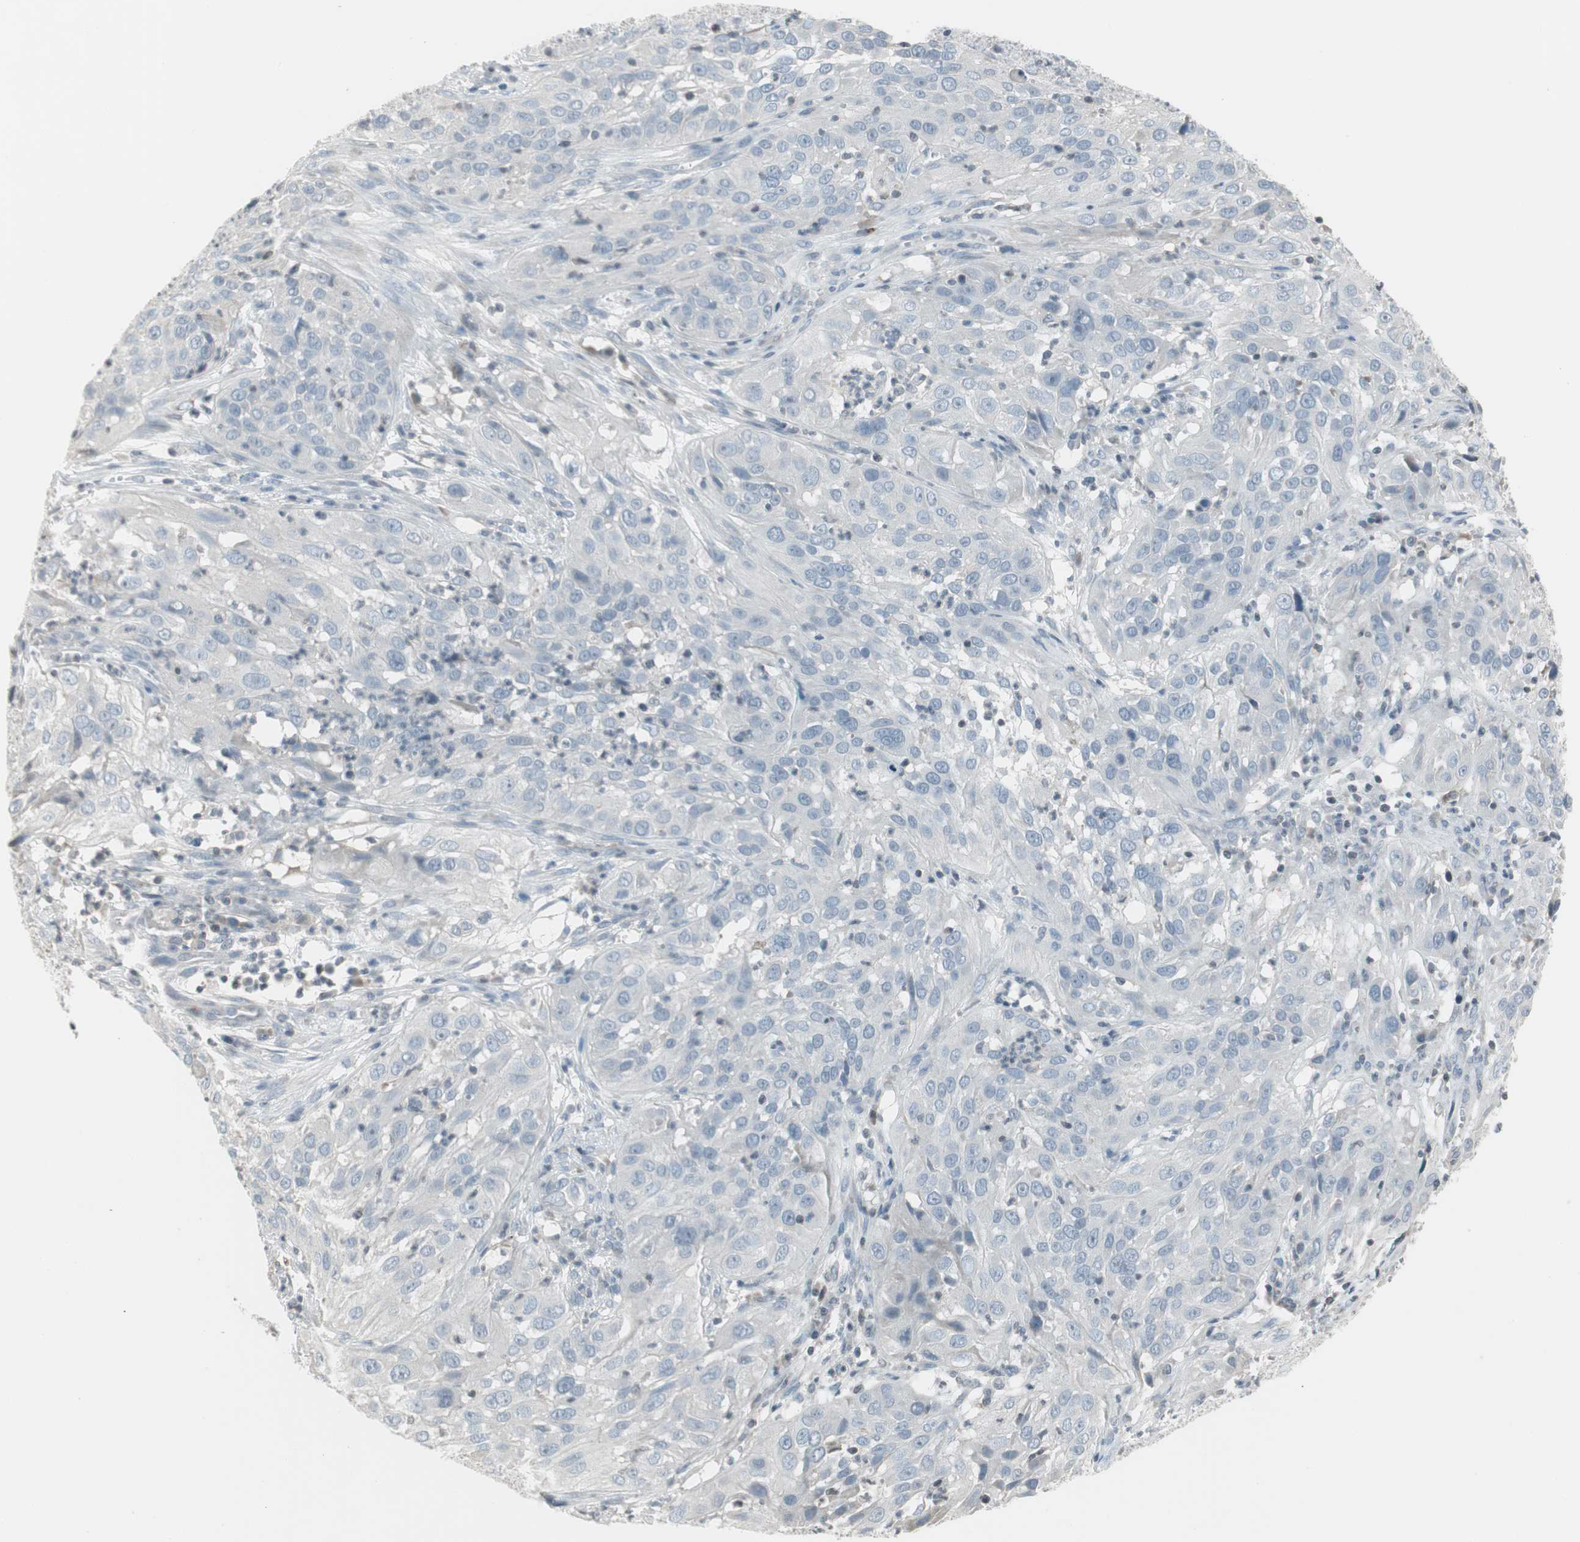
{"staining": {"intensity": "negative", "quantity": "none", "location": "none"}, "tissue": "cervical cancer", "cell_type": "Tumor cells", "image_type": "cancer", "snomed": [{"axis": "morphology", "description": "Squamous cell carcinoma, NOS"}, {"axis": "topography", "description": "Cervix"}], "caption": "Immunohistochemistry (IHC) of human cervical squamous cell carcinoma reveals no staining in tumor cells.", "gene": "ARG2", "patient": {"sex": "female", "age": 32}}